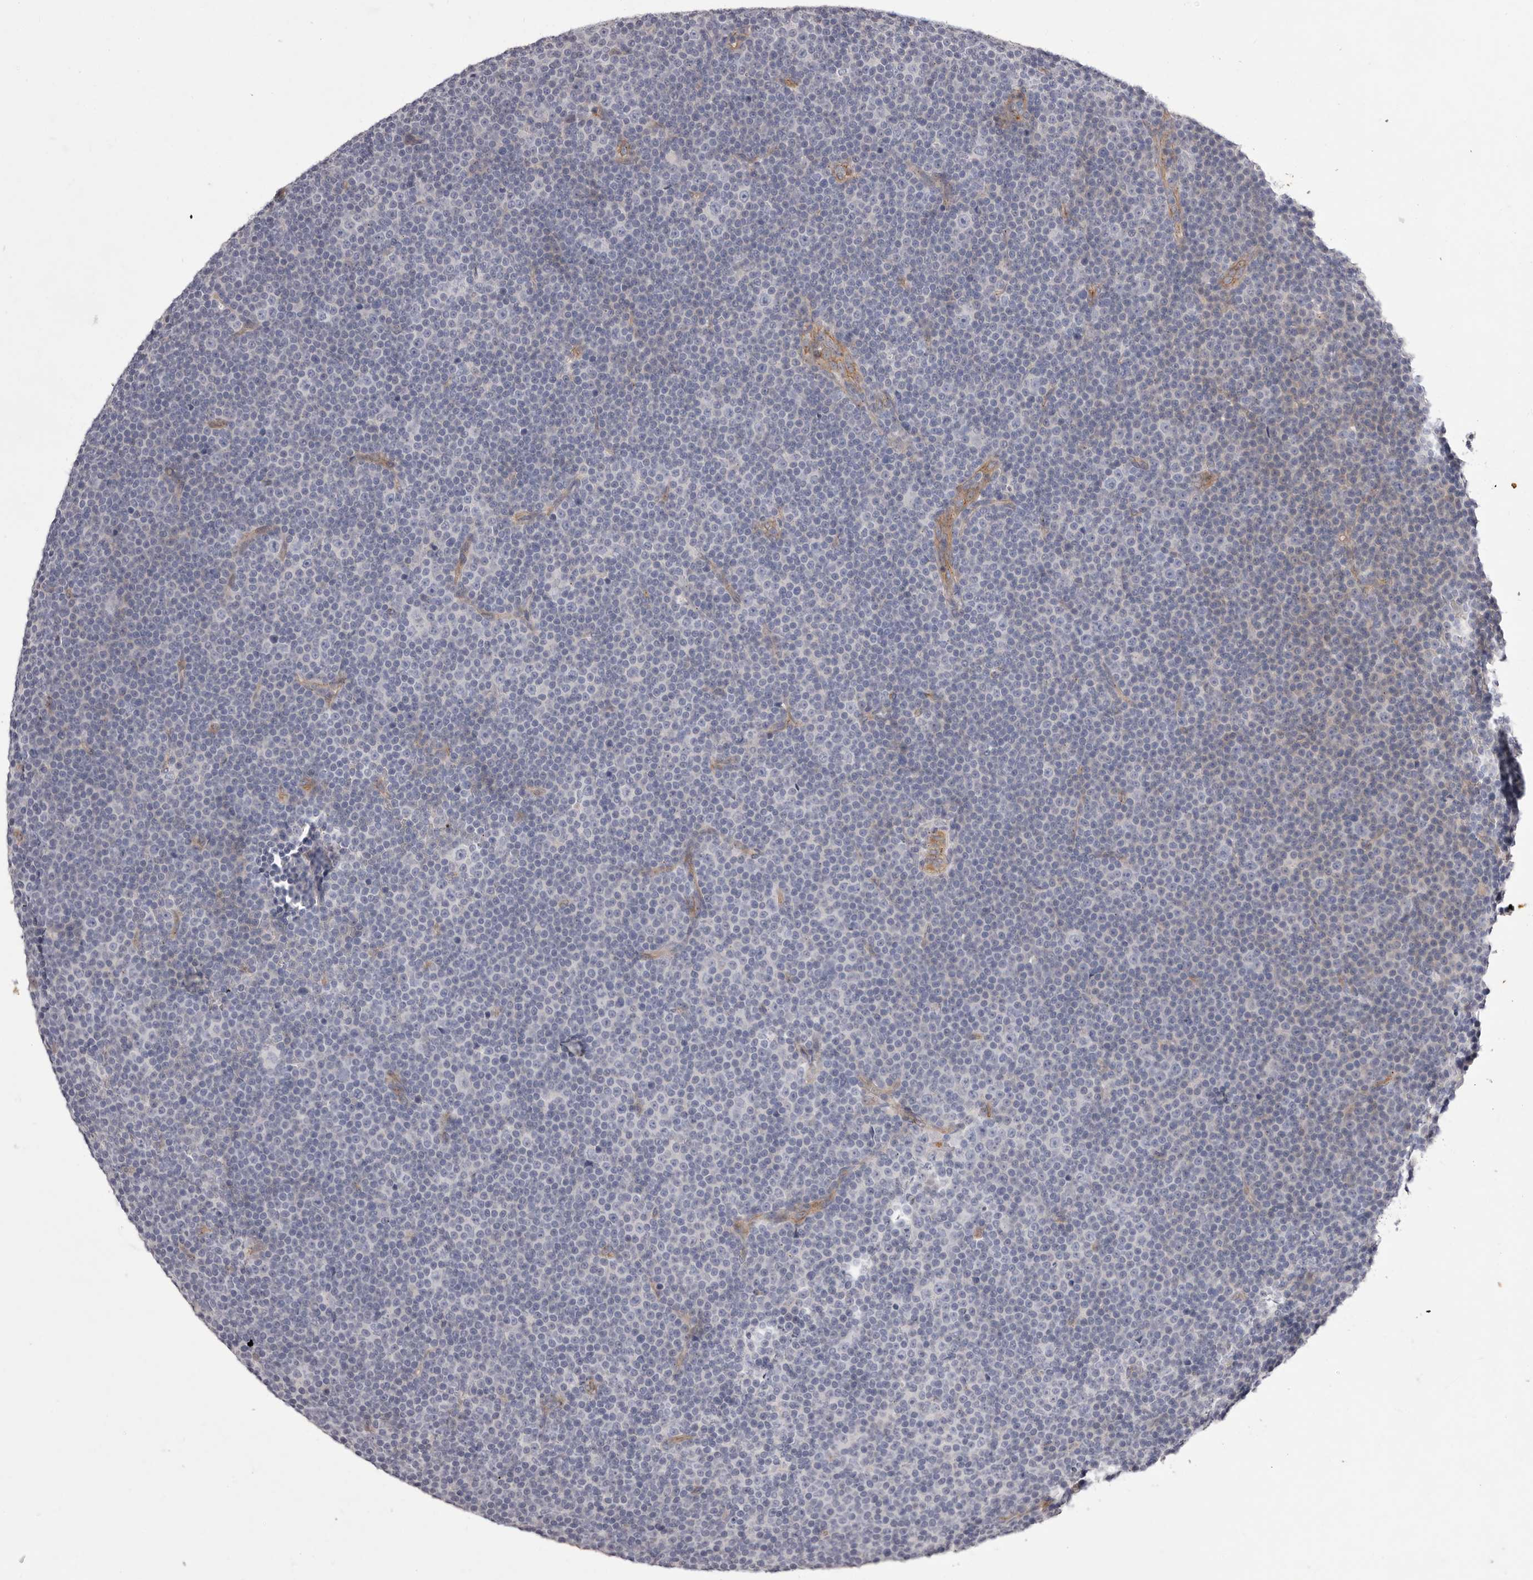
{"staining": {"intensity": "negative", "quantity": "none", "location": "none"}, "tissue": "lymphoma", "cell_type": "Tumor cells", "image_type": "cancer", "snomed": [{"axis": "morphology", "description": "Malignant lymphoma, non-Hodgkin's type, Low grade"}, {"axis": "topography", "description": "Lymph node"}], "caption": "This photomicrograph is of lymphoma stained with immunohistochemistry to label a protein in brown with the nuclei are counter-stained blue. There is no staining in tumor cells.", "gene": "PEG10", "patient": {"sex": "female", "age": 67}}